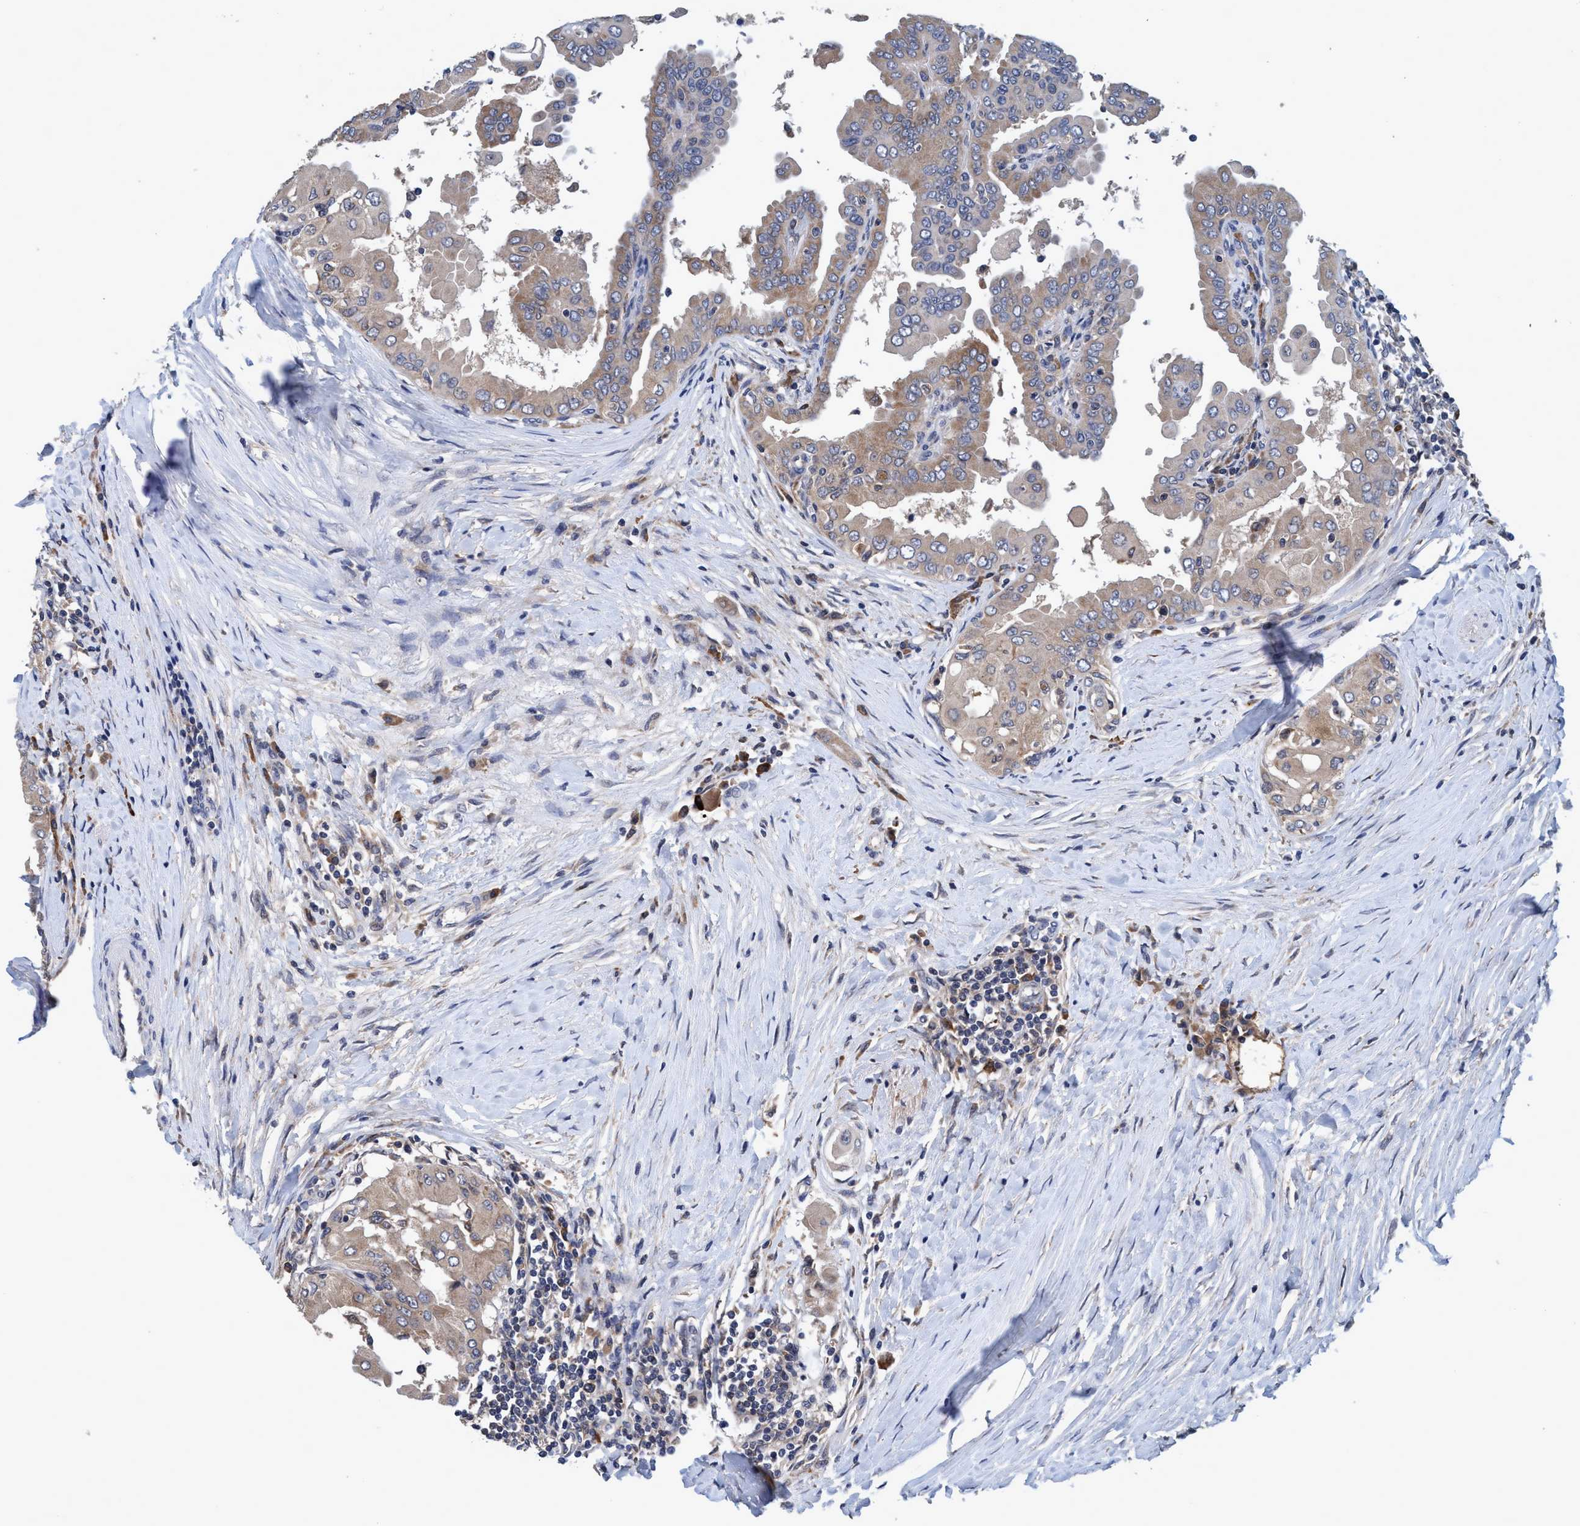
{"staining": {"intensity": "weak", "quantity": "<25%", "location": "cytoplasmic/membranous"}, "tissue": "thyroid cancer", "cell_type": "Tumor cells", "image_type": "cancer", "snomed": [{"axis": "morphology", "description": "Papillary adenocarcinoma, NOS"}, {"axis": "topography", "description": "Thyroid gland"}], "caption": "Thyroid cancer (papillary adenocarcinoma) was stained to show a protein in brown. There is no significant positivity in tumor cells.", "gene": "CALCOCO2", "patient": {"sex": "male", "age": 33}}